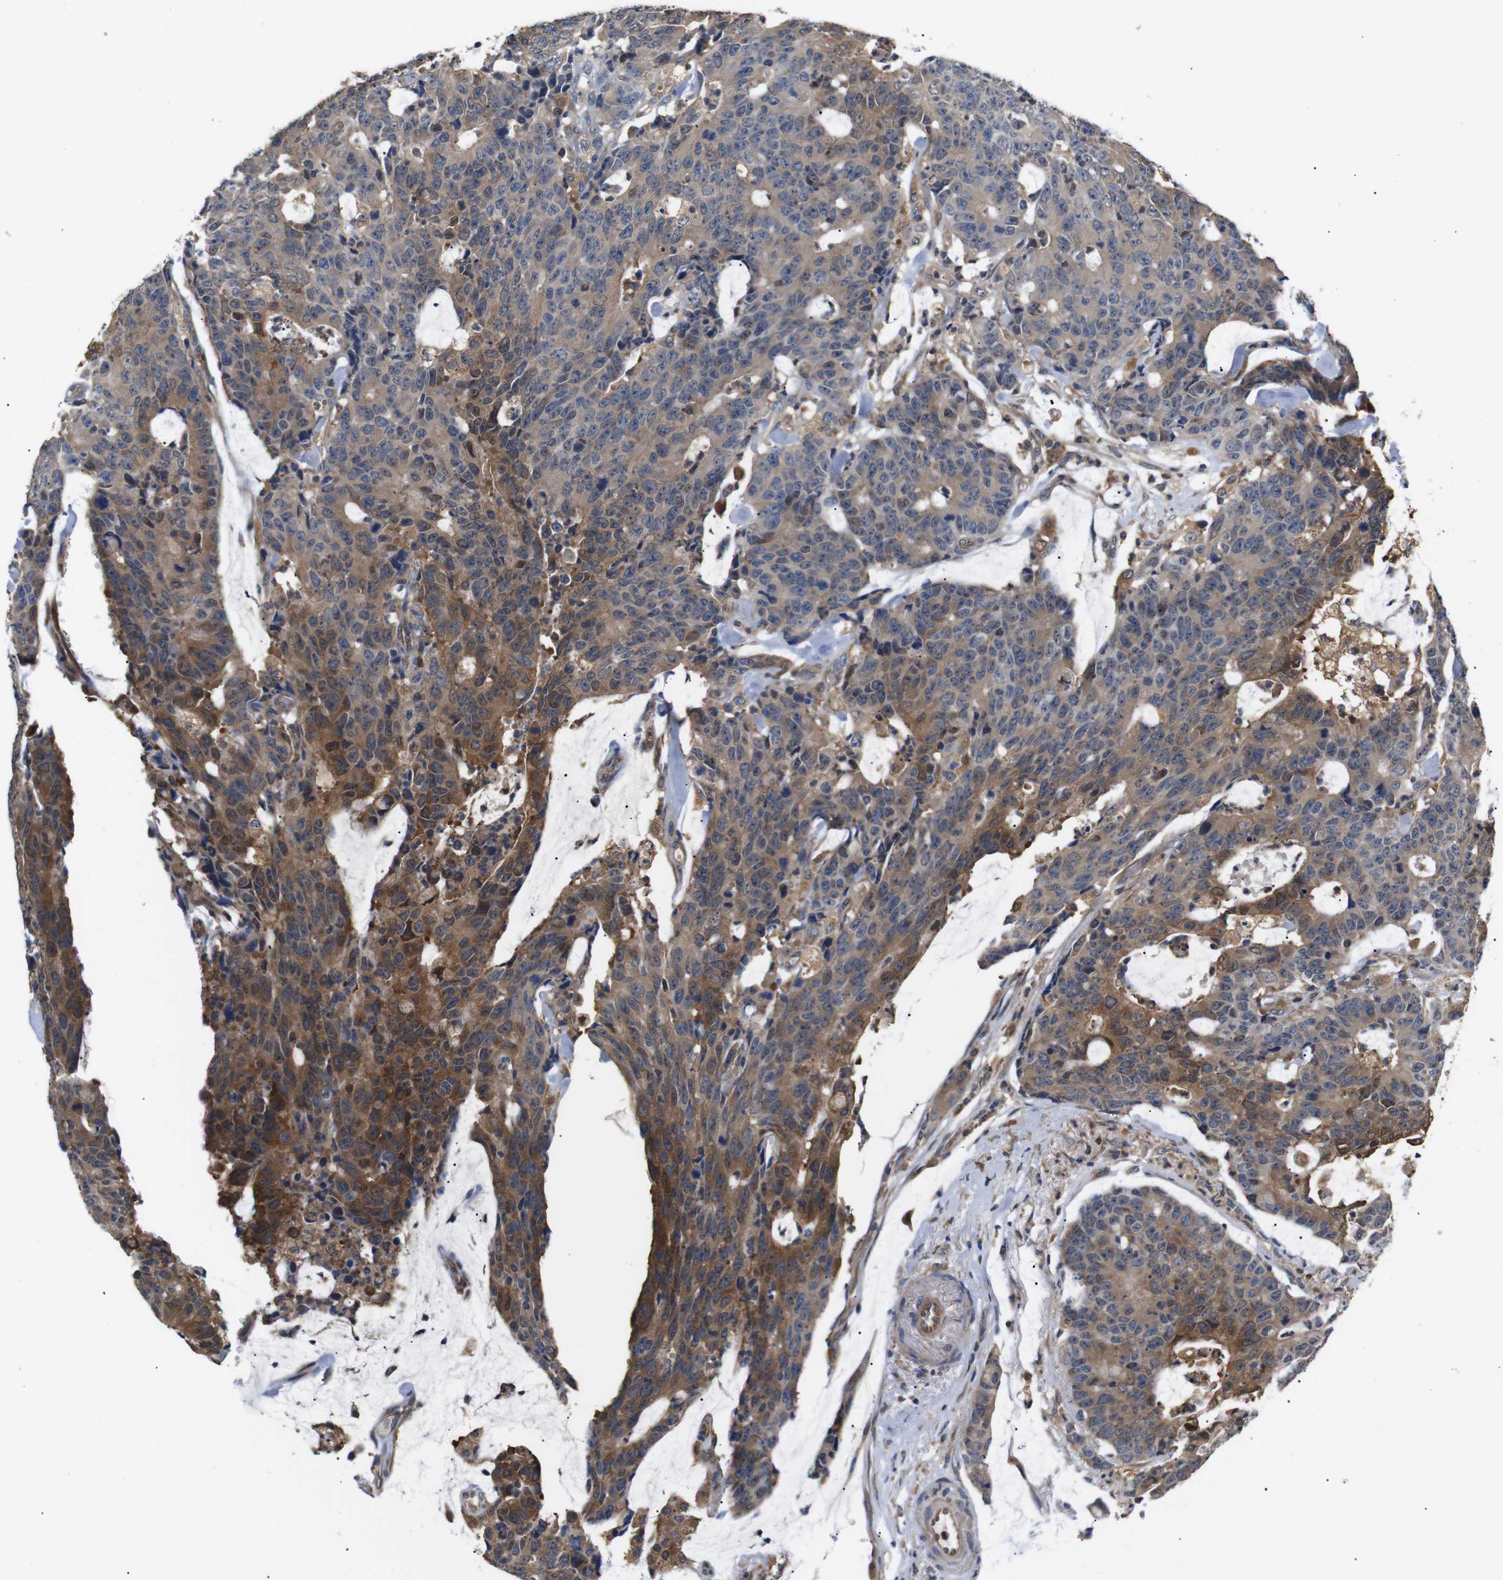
{"staining": {"intensity": "moderate", "quantity": ">75%", "location": "cytoplasmic/membranous"}, "tissue": "colorectal cancer", "cell_type": "Tumor cells", "image_type": "cancer", "snomed": [{"axis": "morphology", "description": "Adenocarcinoma, NOS"}, {"axis": "topography", "description": "Colon"}], "caption": "A medium amount of moderate cytoplasmic/membranous staining is identified in about >75% of tumor cells in colorectal cancer tissue.", "gene": "DDR1", "patient": {"sex": "female", "age": 86}}